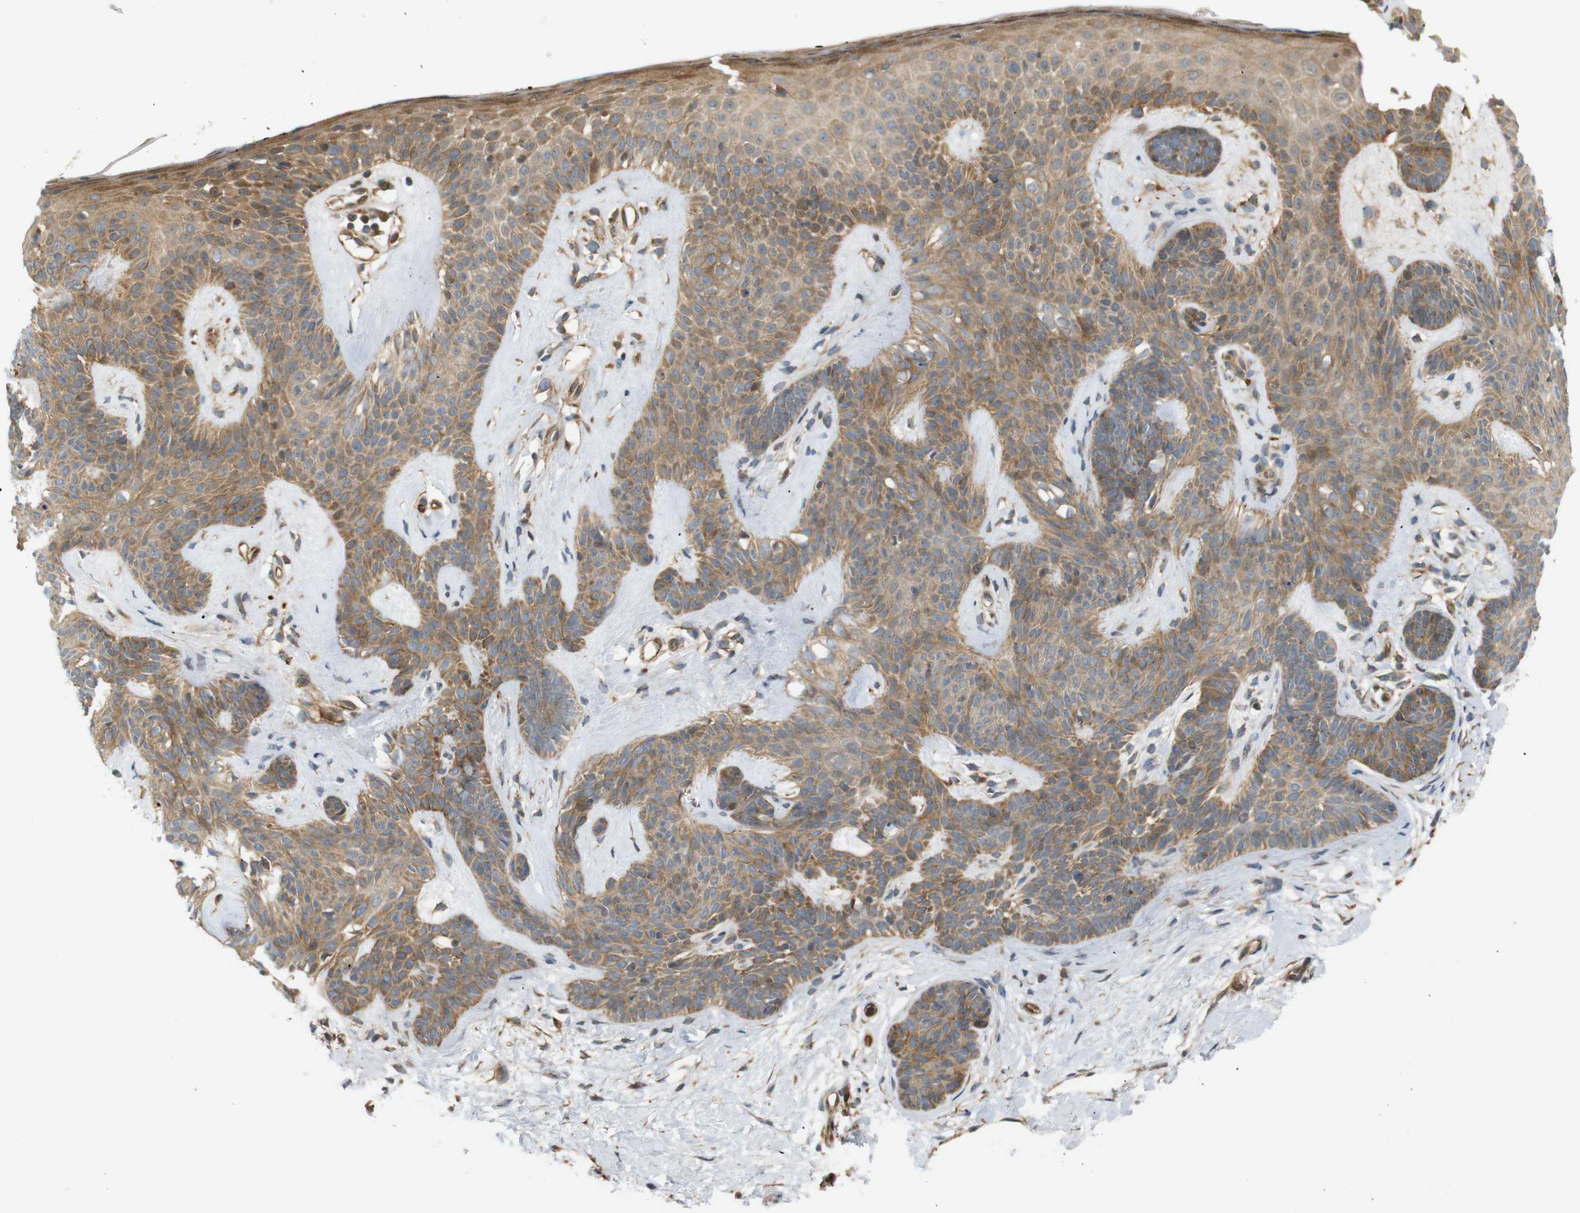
{"staining": {"intensity": "moderate", "quantity": ">75%", "location": "cytoplasmic/membranous"}, "tissue": "skin cancer", "cell_type": "Tumor cells", "image_type": "cancer", "snomed": [{"axis": "morphology", "description": "Developmental malformation"}, {"axis": "morphology", "description": "Basal cell carcinoma"}, {"axis": "topography", "description": "Skin"}], "caption": "Human basal cell carcinoma (skin) stained with a protein marker displays moderate staining in tumor cells.", "gene": "RPTOR", "patient": {"sex": "female", "age": 62}}